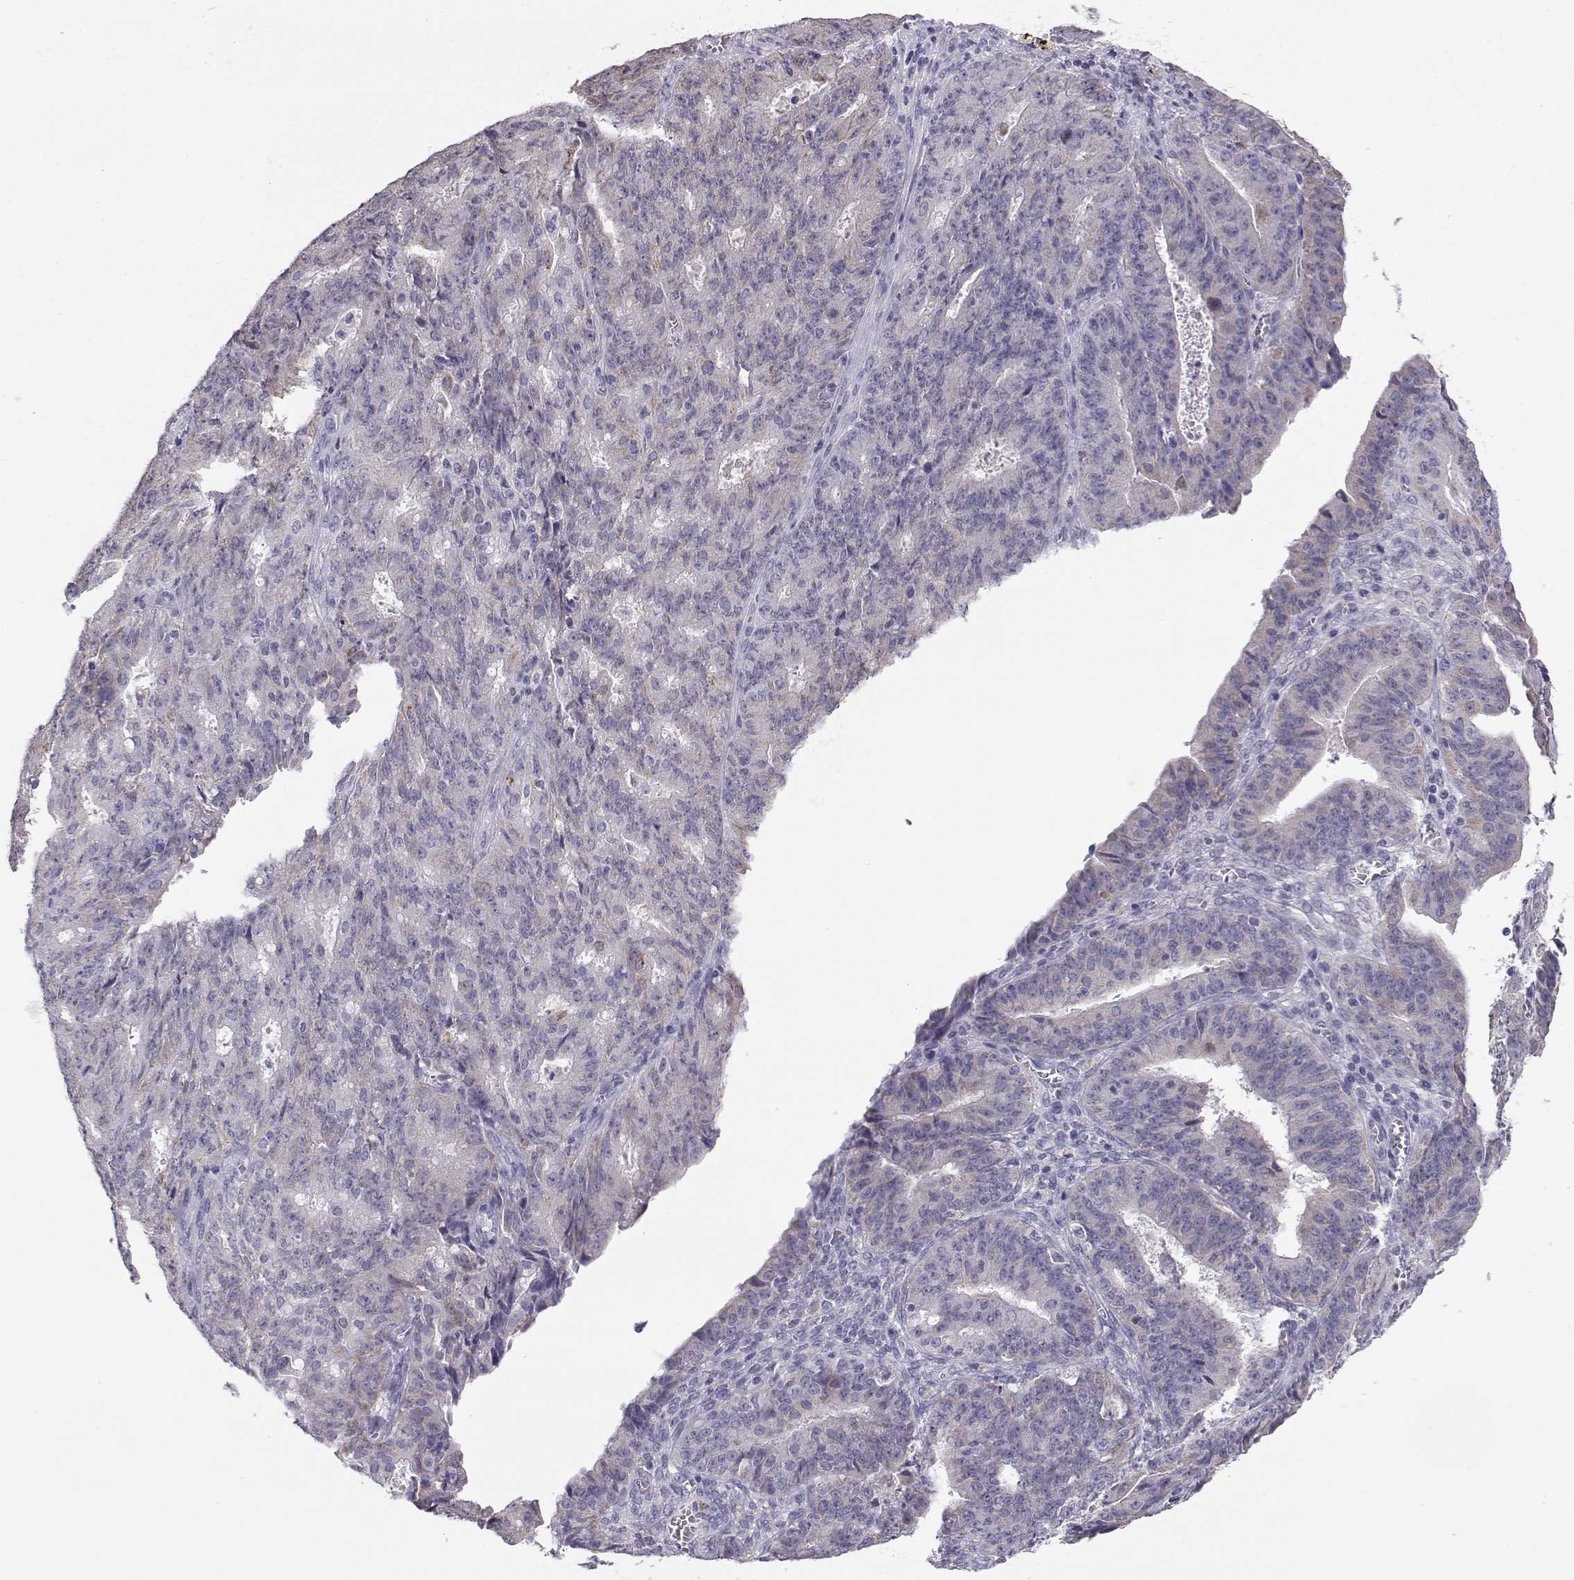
{"staining": {"intensity": "negative", "quantity": "none", "location": "none"}, "tissue": "ovarian cancer", "cell_type": "Tumor cells", "image_type": "cancer", "snomed": [{"axis": "morphology", "description": "Carcinoma, endometroid"}, {"axis": "topography", "description": "Ovary"}], "caption": "IHC of ovarian cancer (endometroid carcinoma) shows no staining in tumor cells.", "gene": "KCNMB4", "patient": {"sex": "female", "age": 42}}